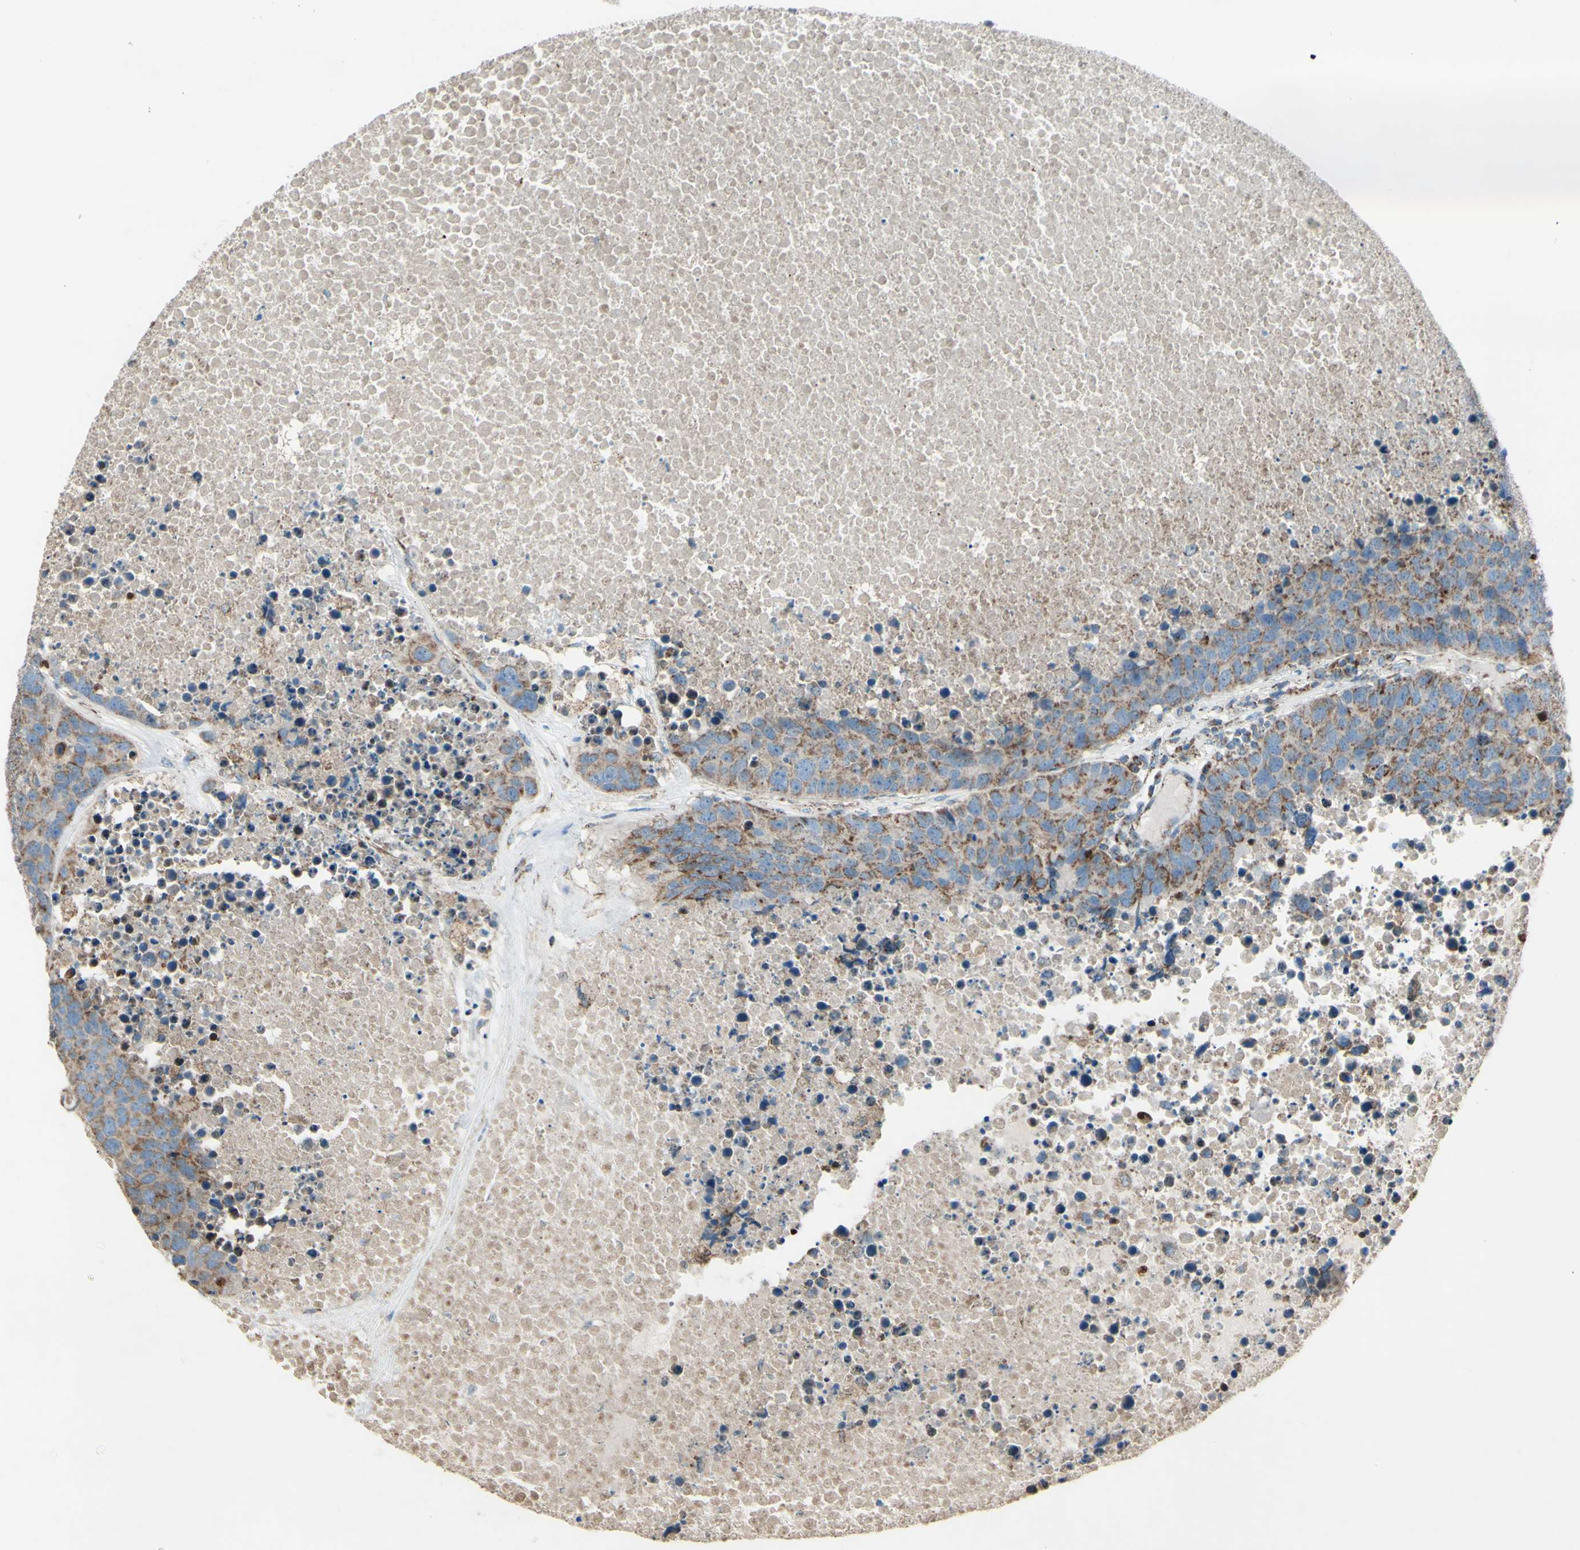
{"staining": {"intensity": "moderate", "quantity": ">75%", "location": "cytoplasmic/membranous"}, "tissue": "carcinoid", "cell_type": "Tumor cells", "image_type": "cancer", "snomed": [{"axis": "morphology", "description": "Carcinoid, malignant, NOS"}, {"axis": "topography", "description": "Lung"}], "caption": "Moderate cytoplasmic/membranous protein staining is appreciated in approximately >75% of tumor cells in carcinoid.", "gene": "RHOT1", "patient": {"sex": "male", "age": 60}}